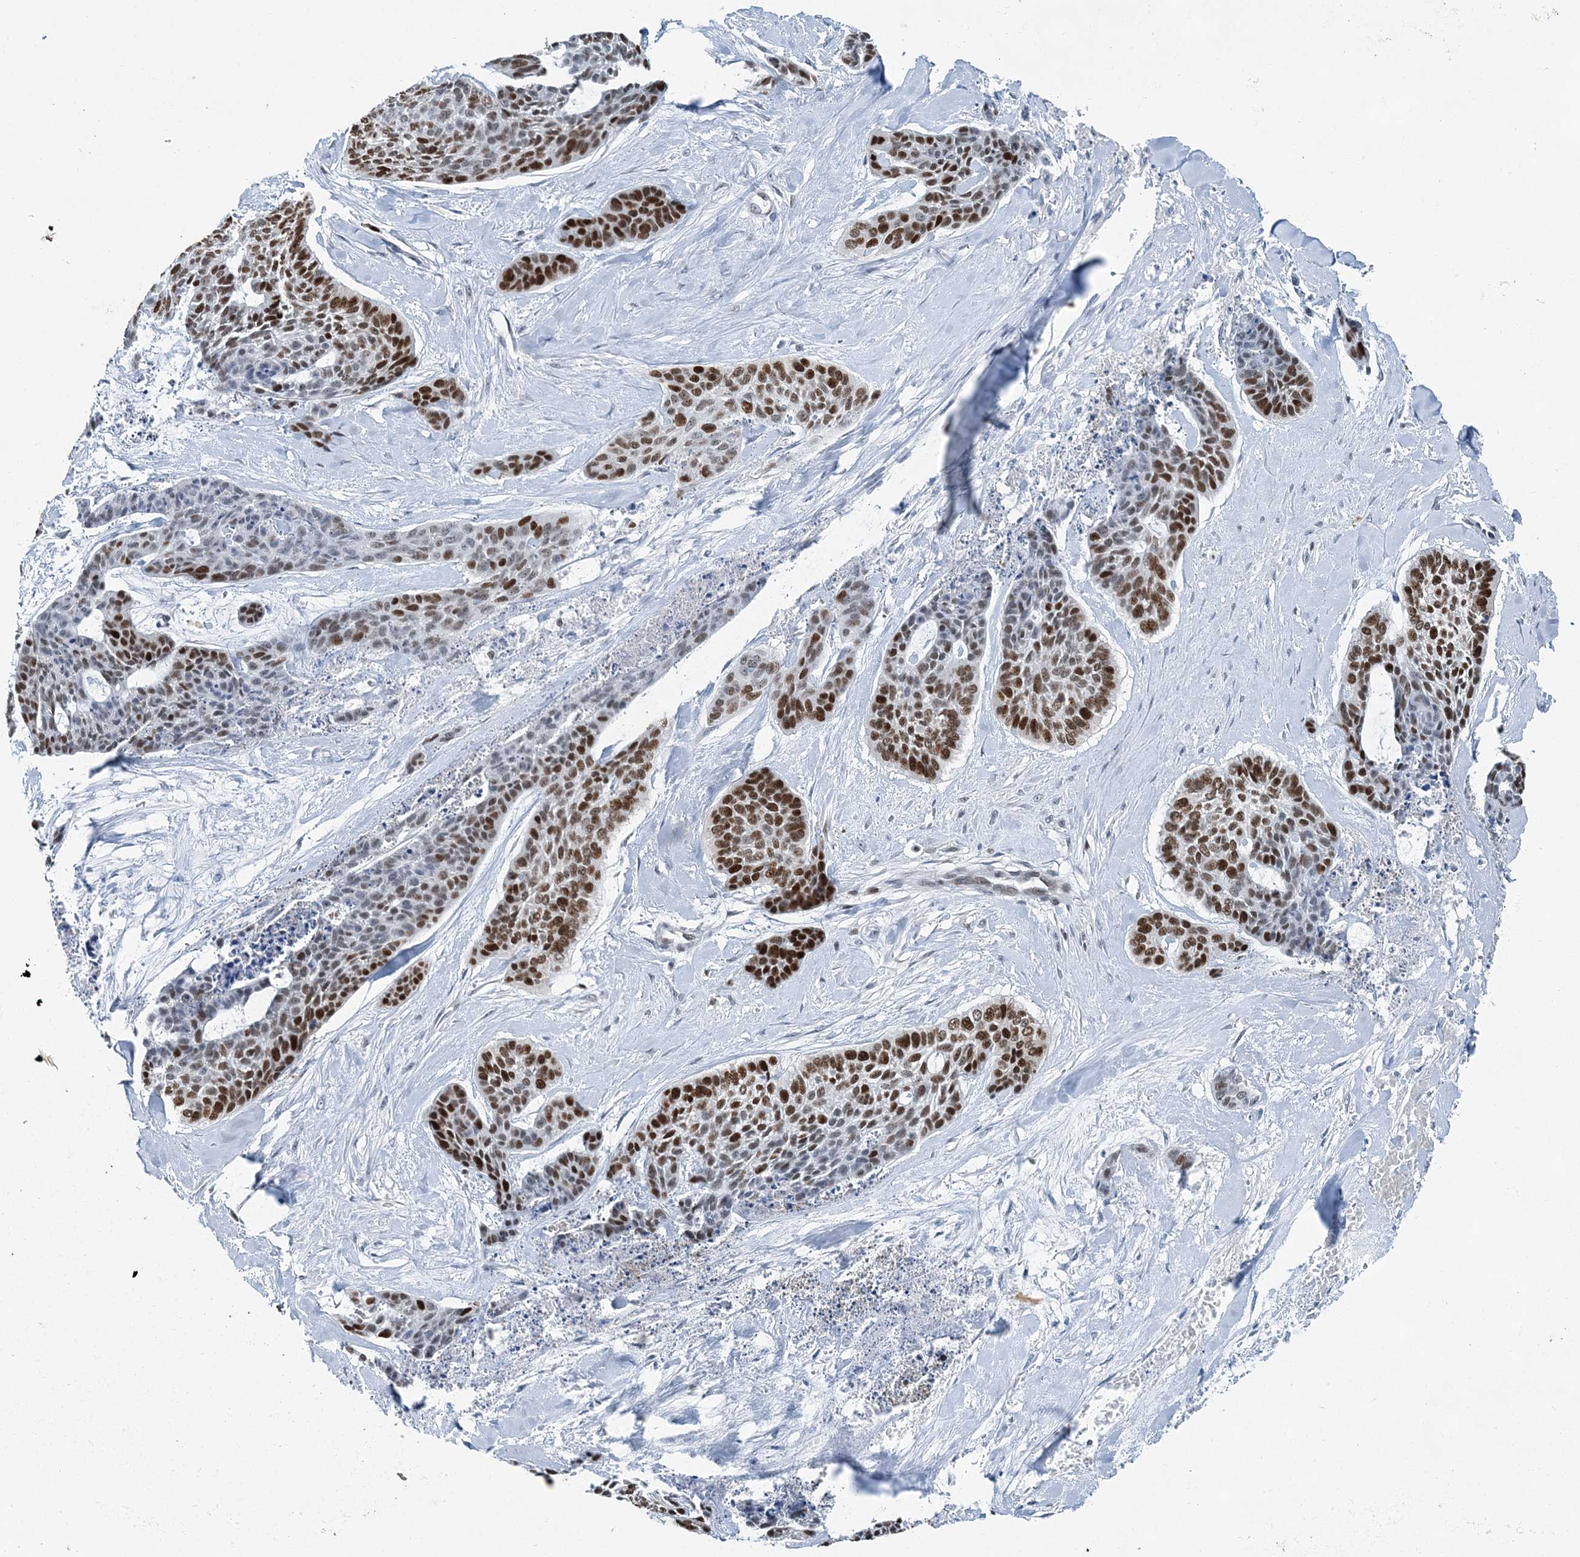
{"staining": {"intensity": "strong", "quantity": "25%-75%", "location": "nuclear"}, "tissue": "skin cancer", "cell_type": "Tumor cells", "image_type": "cancer", "snomed": [{"axis": "morphology", "description": "Basal cell carcinoma"}, {"axis": "topography", "description": "Skin"}], "caption": "DAB immunohistochemical staining of skin basal cell carcinoma exhibits strong nuclear protein expression in approximately 25%-75% of tumor cells.", "gene": "HAT1", "patient": {"sex": "female", "age": 64}}